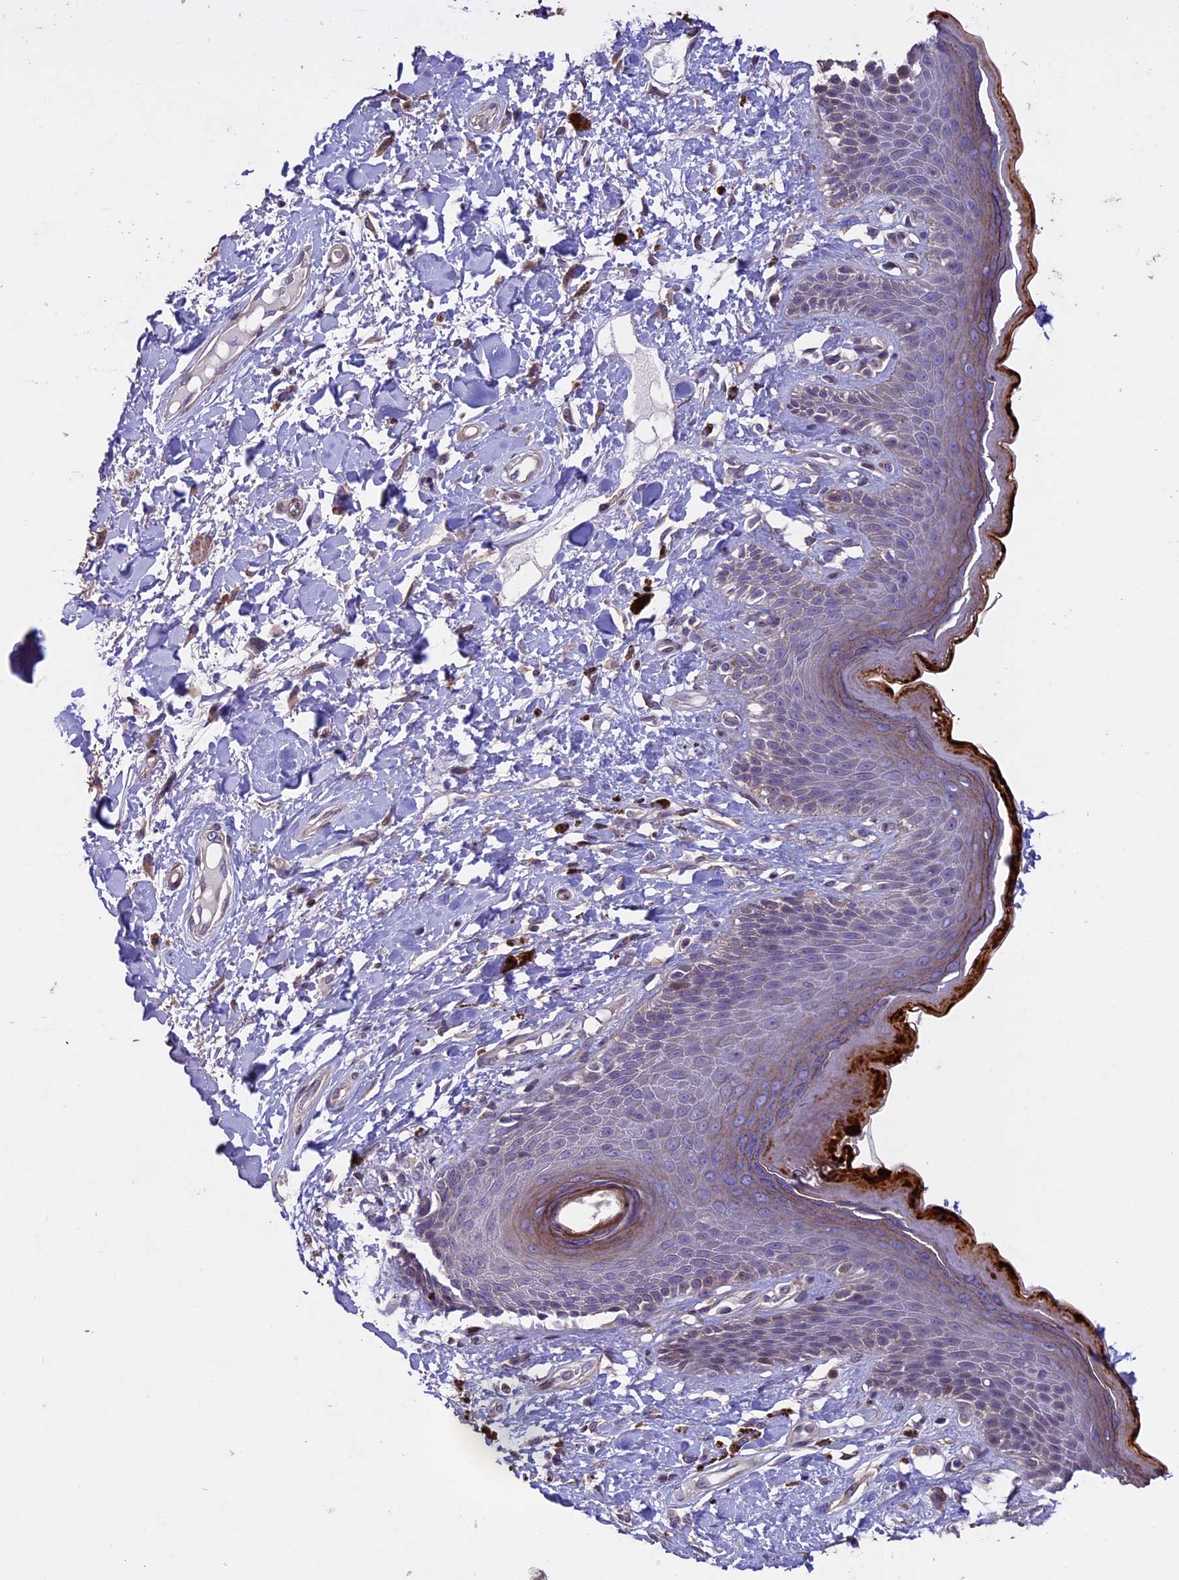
{"staining": {"intensity": "moderate", "quantity": "<25%", "location": "cytoplasmic/membranous"}, "tissue": "skin", "cell_type": "Epidermal cells", "image_type": "normal", "snomed": [{"axis": "morphology", "description": "Normal tissue, NOS"}, {"axis": "topography", "description": "Anal"}], "caption": "Epidermal cells show low levels of moderate cytoplasmic/membranous staining in about <25% of cells in normal skin.", "gene": "MAN2C1", "patient": {"sex": "female", "age": 78}}